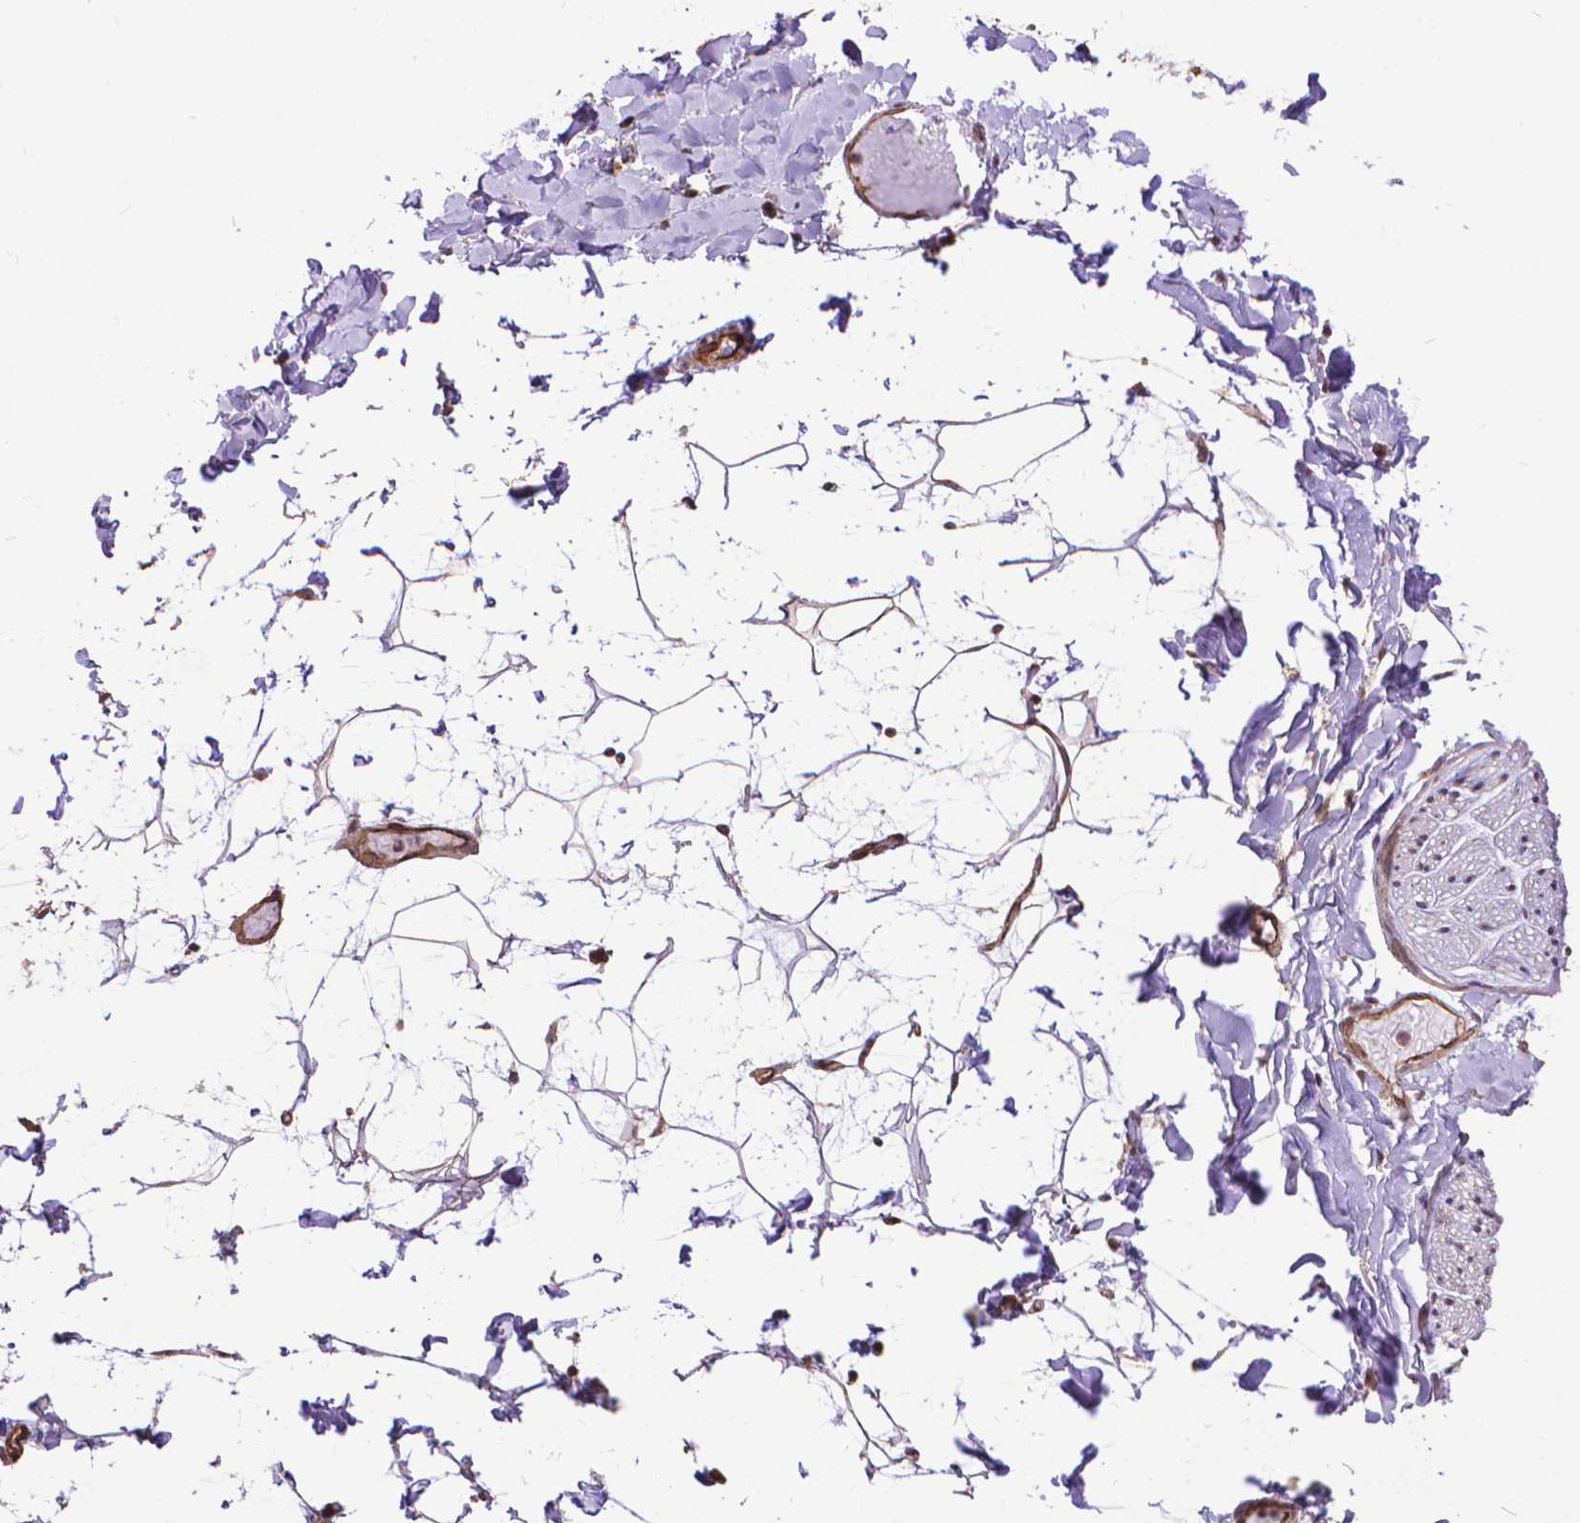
{"staining": {"intensity": "moderate", "quantity": "25%-75%", "location": "nuclear"}, "tissue": "adipose tissue", "cell_type": "Adipocytes", "image_type": "normal", "snomed": [{"axis": "morphology", "description": "Normal tissue, NOS"}, {"axis": "topography", "description": "Gallbladder"}, {"axis": "topography", "description": "Peripheral nerve tissue"}], "caption": "A brown stain shows moderate nuclear staining of a protein in adipocytes of unremarkable human adipose tissue.", "gene": "TMEM135", "patient": {"sex": "female", "age": 45}}